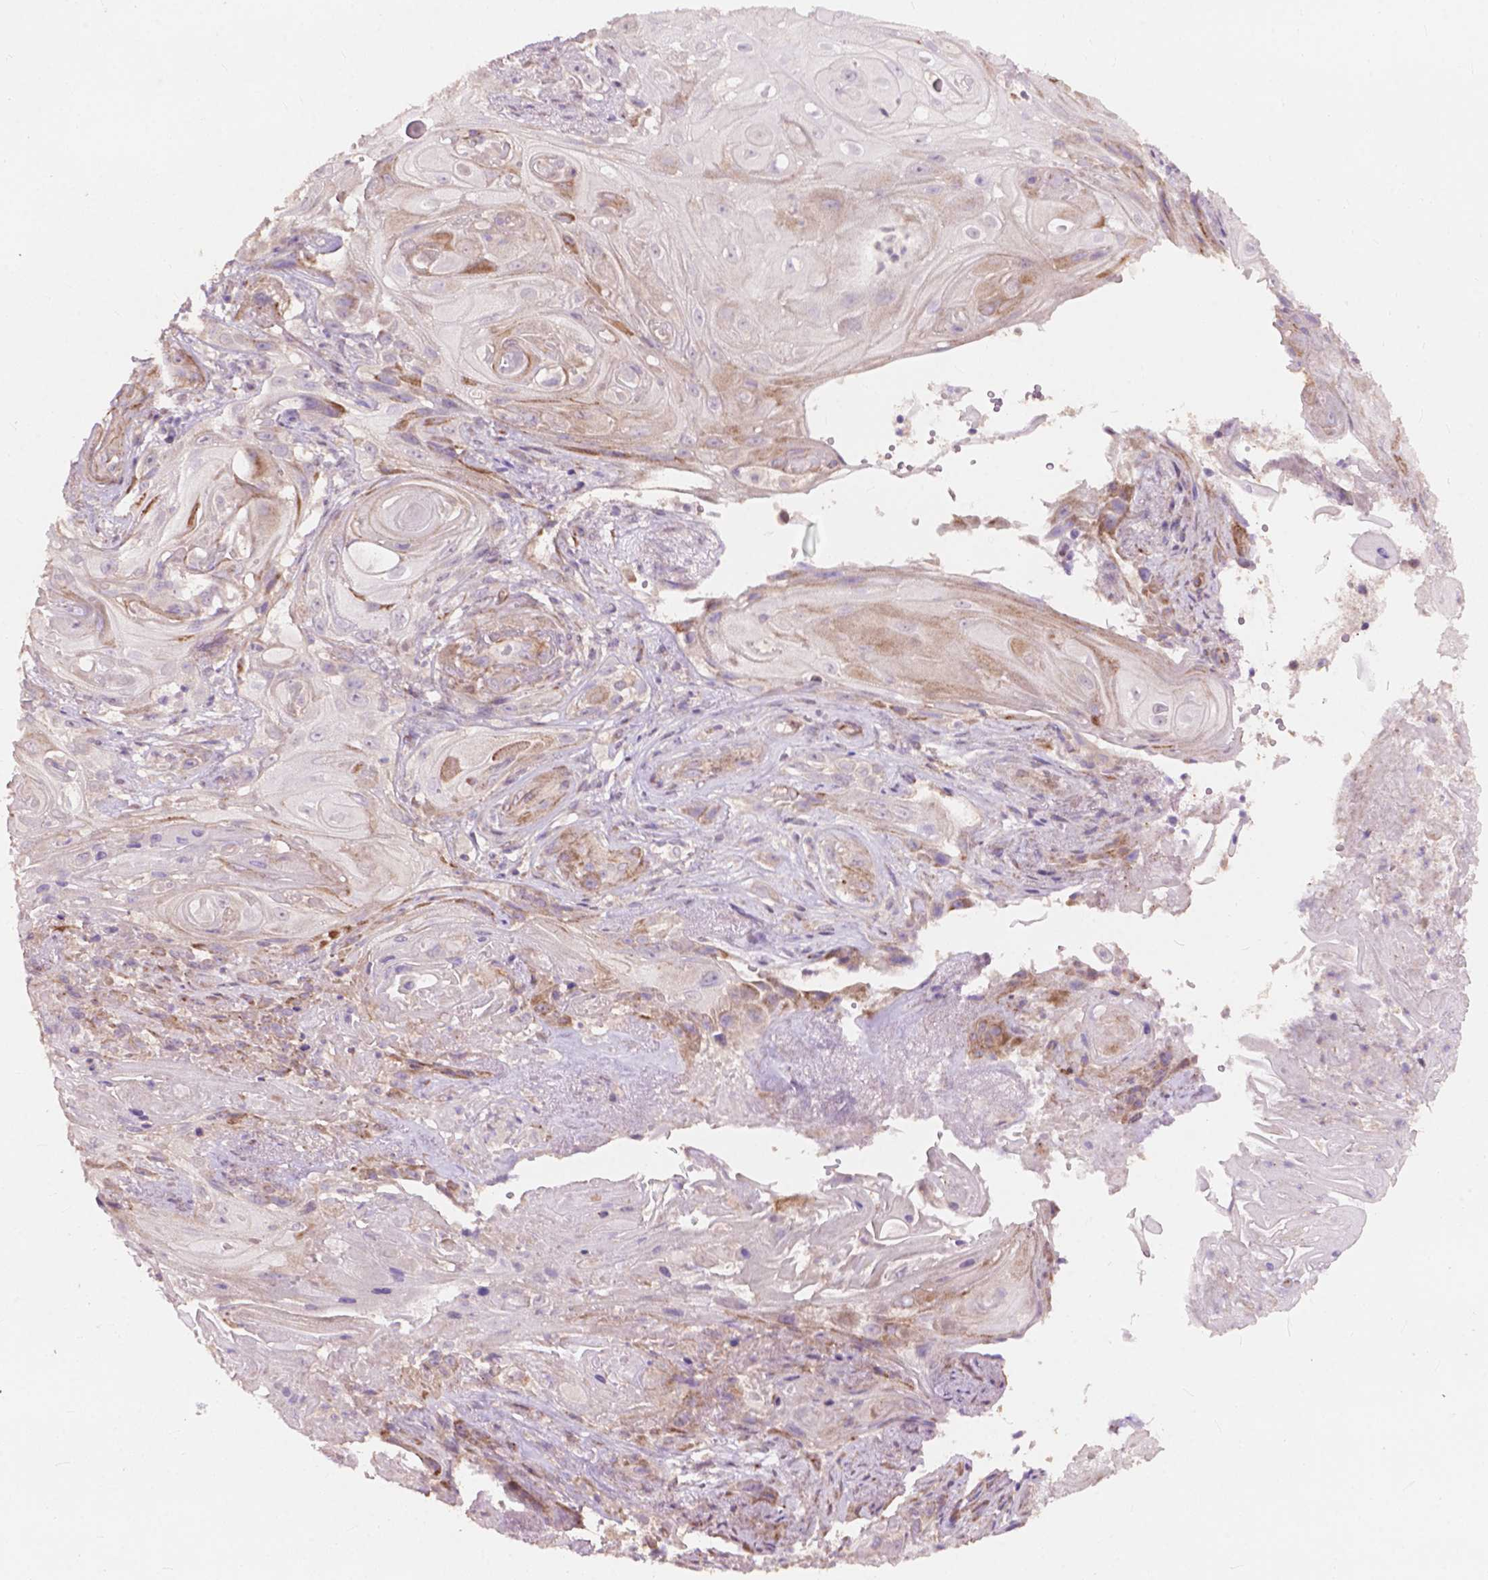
{"staining": {"intensity": "negative", "quantity": "none", "location": "none"}, "tissue": "skin cancer", "cell_type": "Tumor cells", "image_type": "cancer", "snomed": [{"axis": "morphology", "description": "Squamous cell carcinoma, NOS"}, {"axis": "topography", "description": "Skin"}], "caption": "Micrograph shows no significant protein staining in tumor cells of skin cancer (squamous cell carcinoma).", "gene": "FNIP1", "patient": {"sex": "male", "age": 62}}